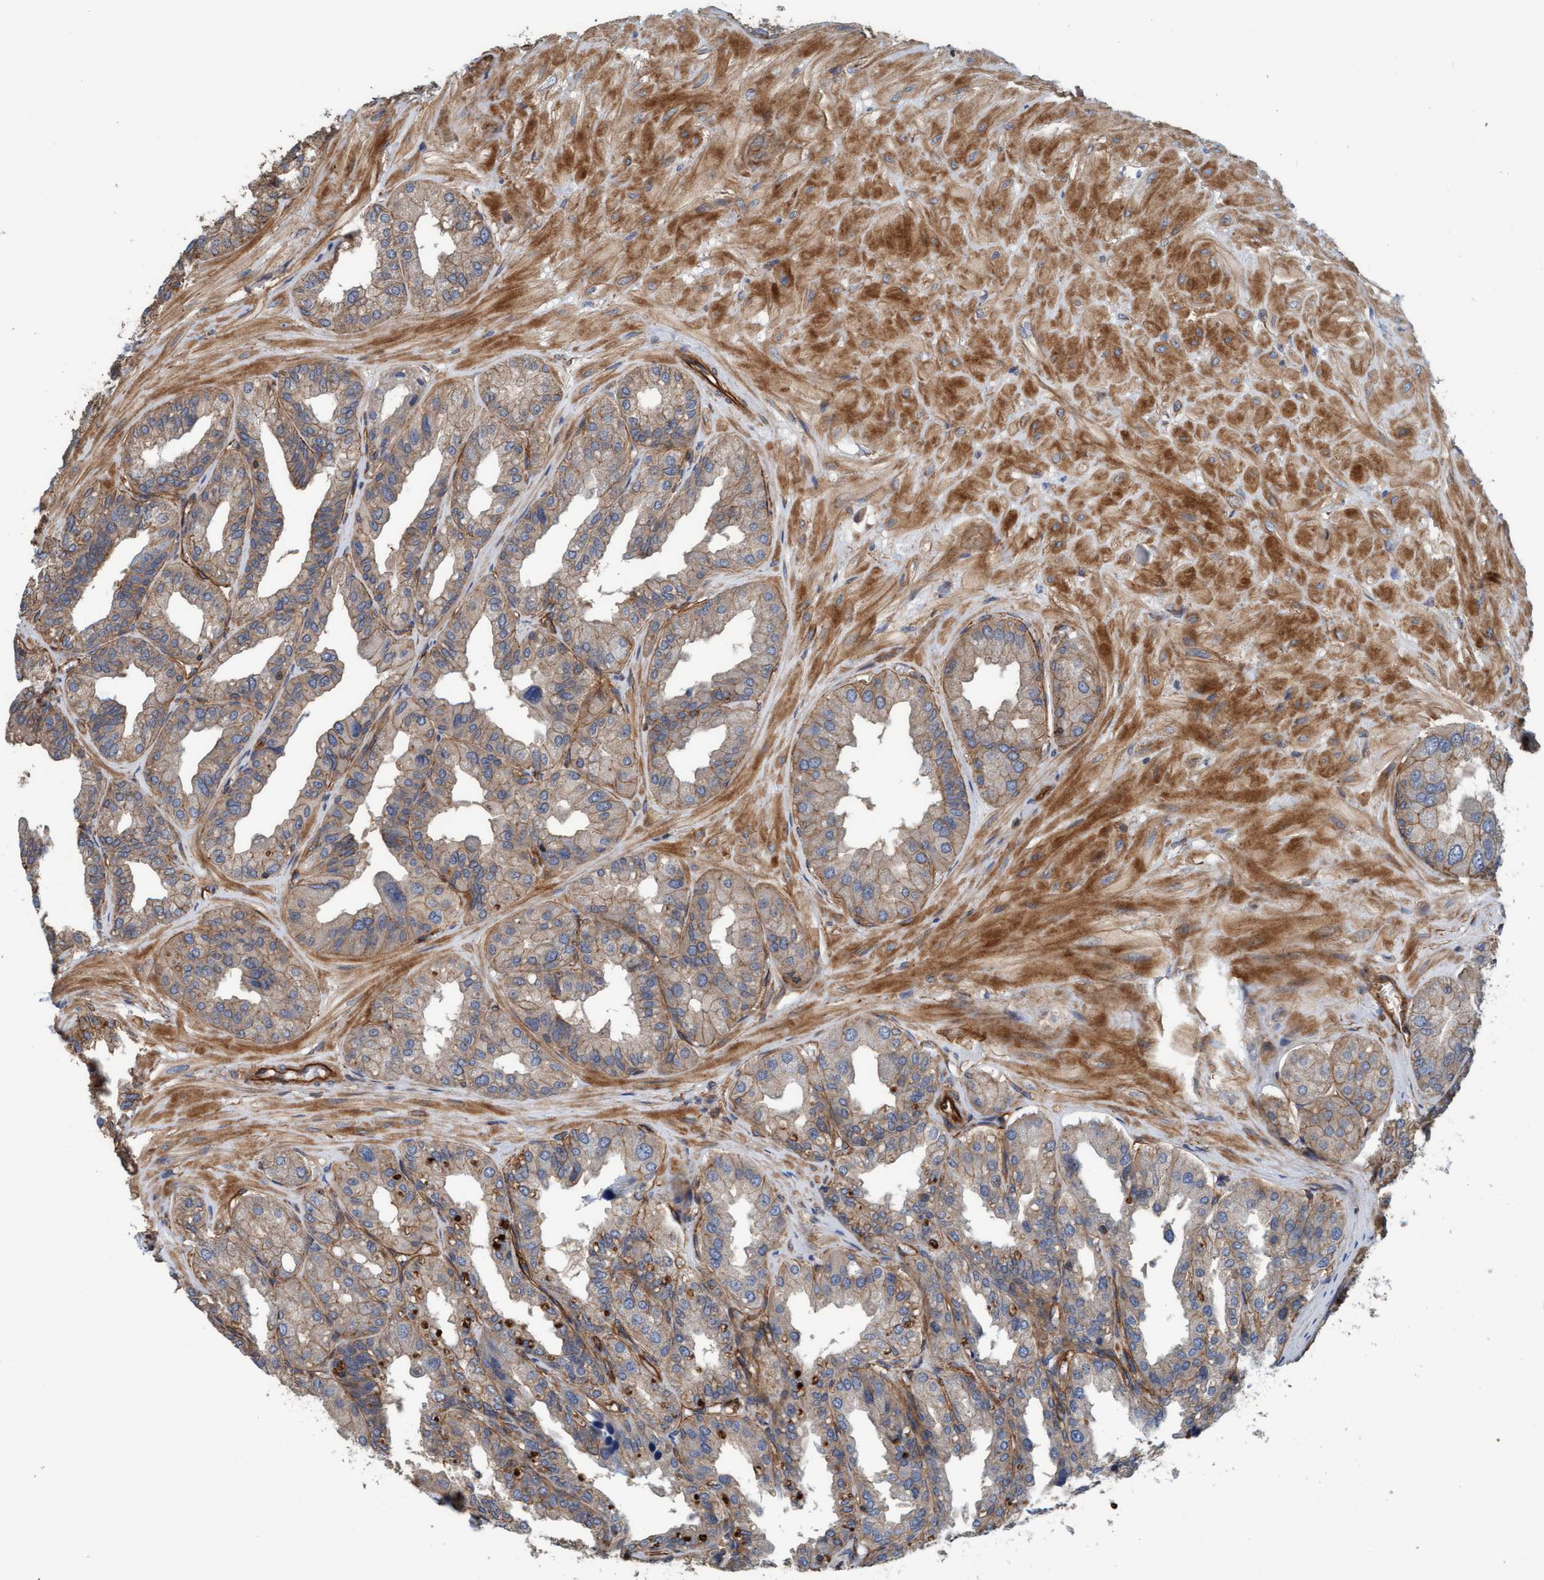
{"staining": {"intensity": "weak", "quantity": ">75%", "location": "cytoplasmic/membranous"}, "tissue": "seminal vesicle", "cell_type": "Glandular cells", "image_type": "normal", "snomed": [{"axis": "morphology", "description": "Normal tissue, NOS"}, {"axis": "topography", "description": "Prostate"}, {"axis": "topography", "description": "Seminal veicle"}], "caption": "Immunohistochemistry (IHC) photomicrograph of benign seminal vesicle stained for a protein (brown), which reveals low levels of weak cytoplasmic/membranous expression in approximately >75% of glandular cells.", "gene": "STXBP4", "patient": {"sex": "male", "age": 51}}